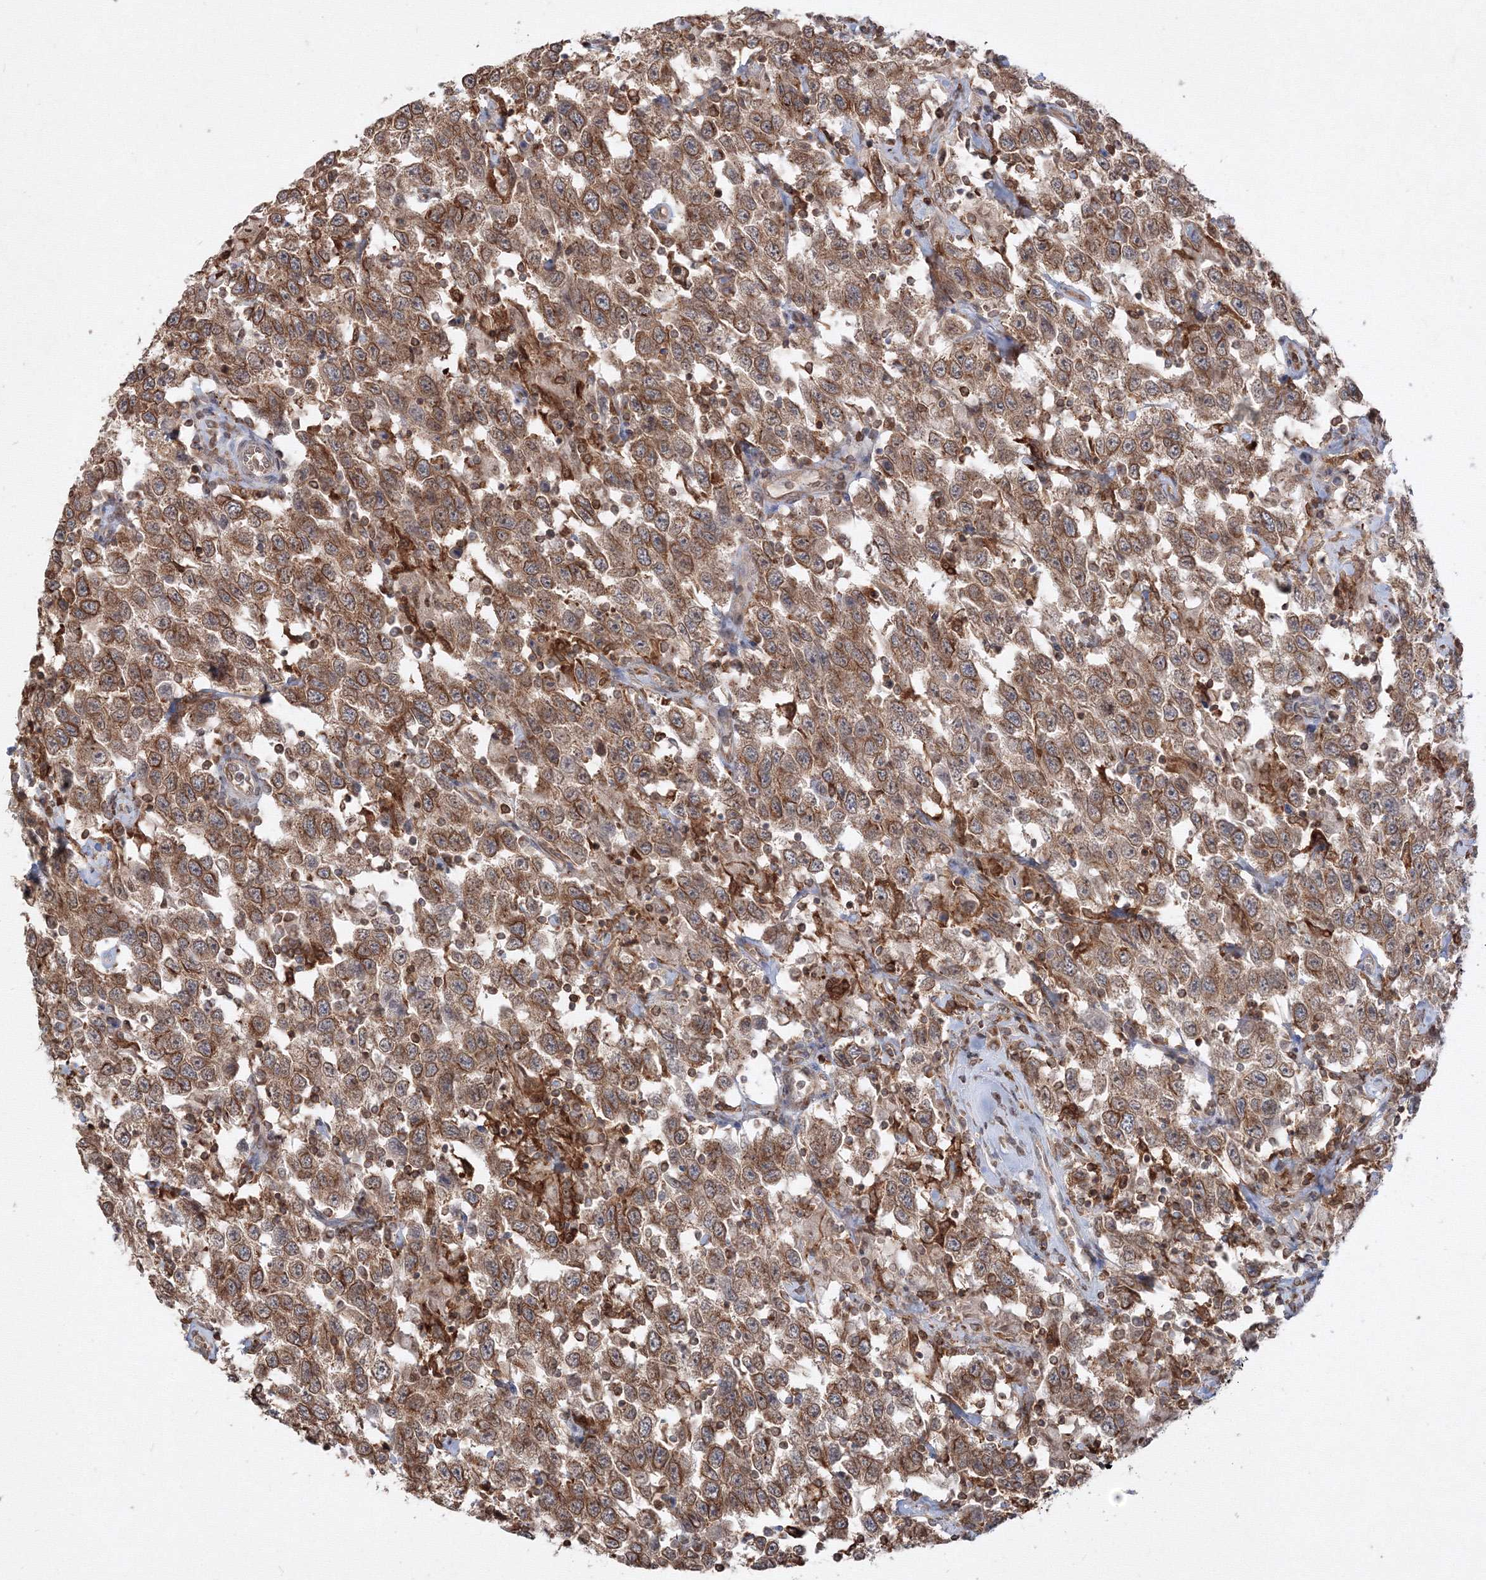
{"staining": {"intensity": "moderate", "quantity": ">75%", "location": "cytoplasmic/membranous"}, "tissue": "testis cancer", "cell_type": "Tumor cells", "image_type": "cancer", "snomed": [{"axis": "morphology", "description": "Seminoma, NOS"}, {"axis": "topography", "description": "Testis"}], "caption": "A high-resolution image shows immunohistochemistry staining of testis cancer (seminoma), which reveals moderate cytoplasmic/membranous positivity in about >75% of tumor cells.", "gene": "TMEM50B", "patient": {"sex": "male", "age": 41}}